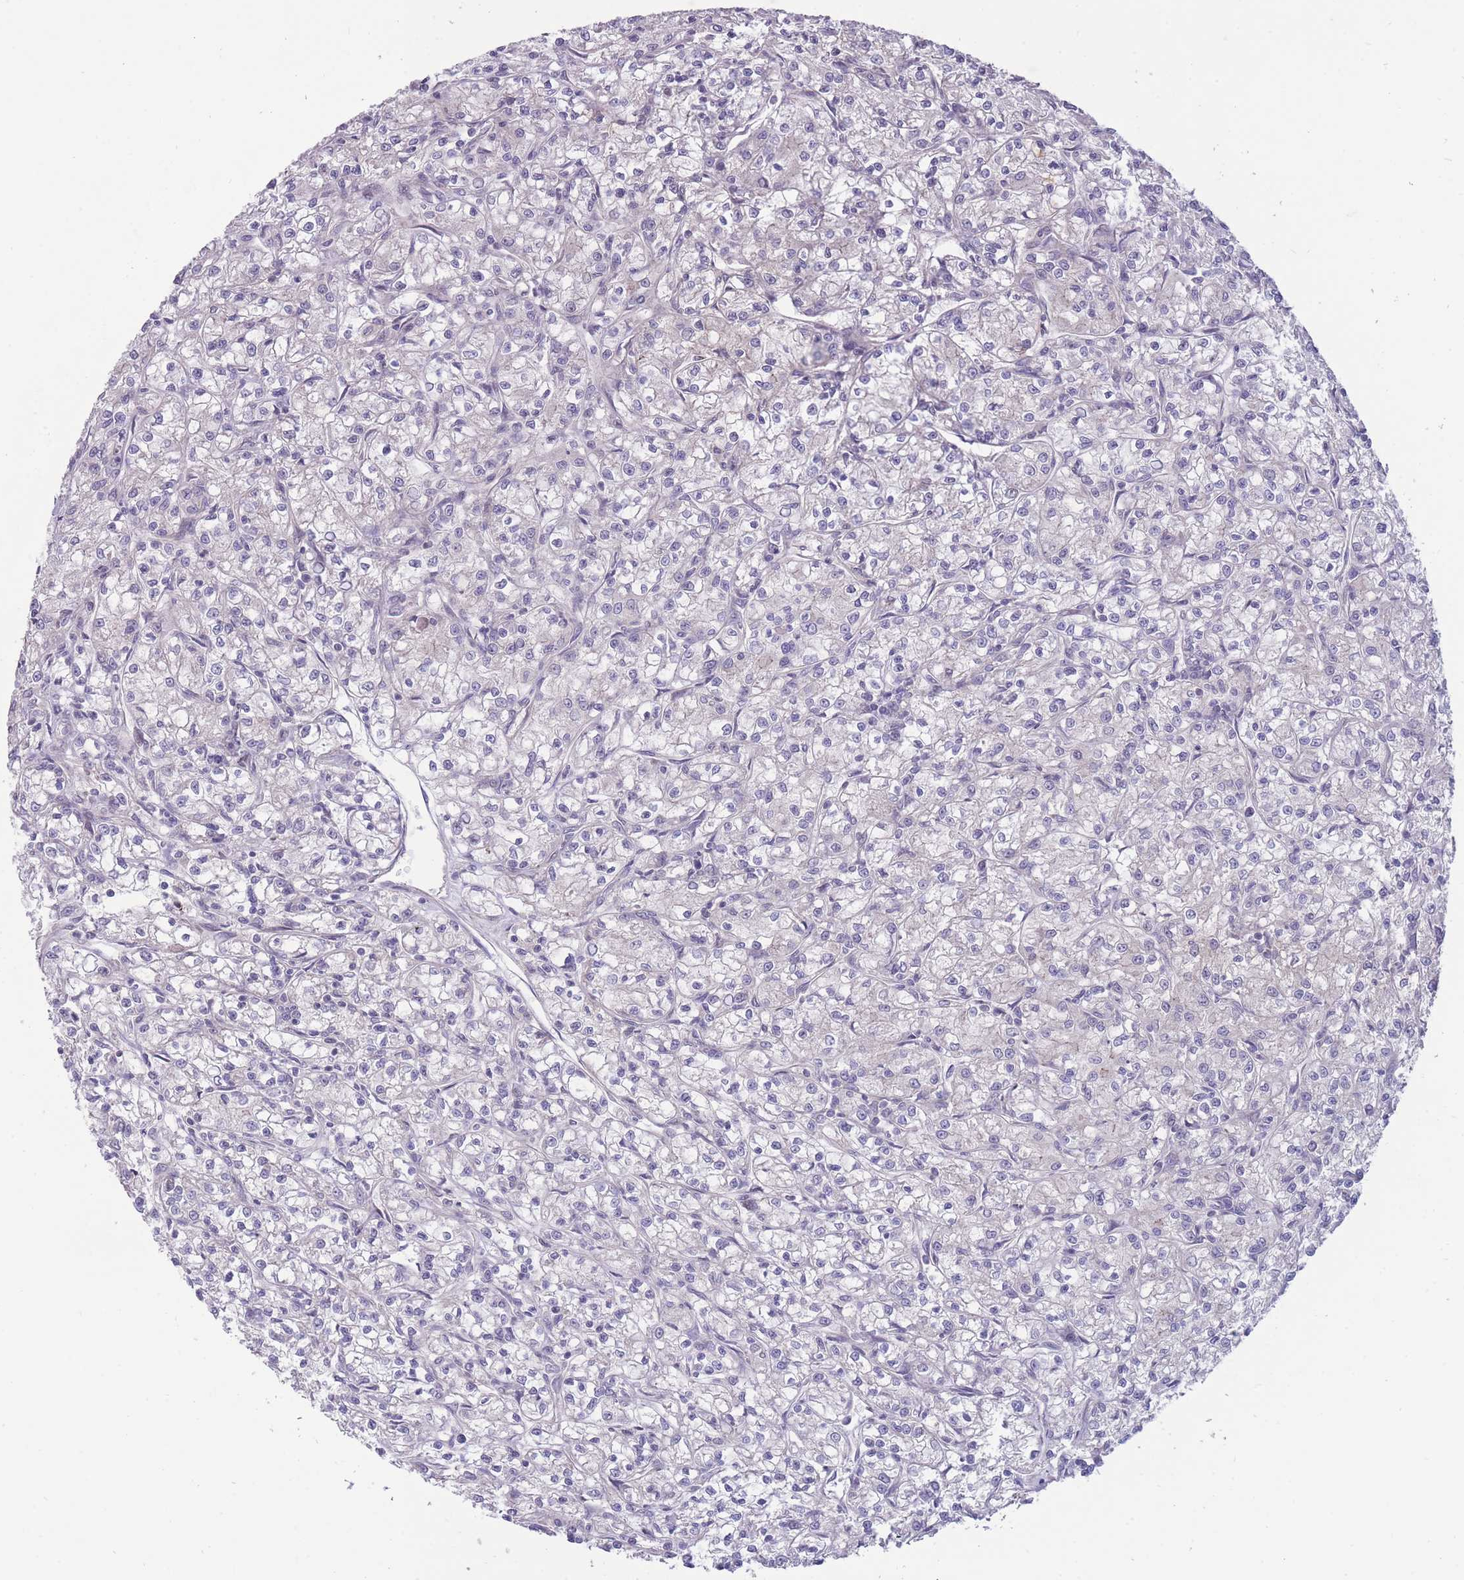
{"staining": {"intensity": "negative", "quantity": "none", "location": "none"}, "tissue": "renal cancer", "cell_type": "Tumor cells", "image_type": "cancer", "snomed": [{"axis": "morphology", "description": "Adenocarcinoma, NOS"}, {"axis": "topography", "description": "Kidney"}], "caption": "Immunohistochemical staining of renal cancer (adenocarcinoma) shows no significant positivity in tumor cells. (DAB immunohistochemistry (IHC), high magnification).", "gene": "RIC8A", "patient": {"sex": "female", "age": 59}}